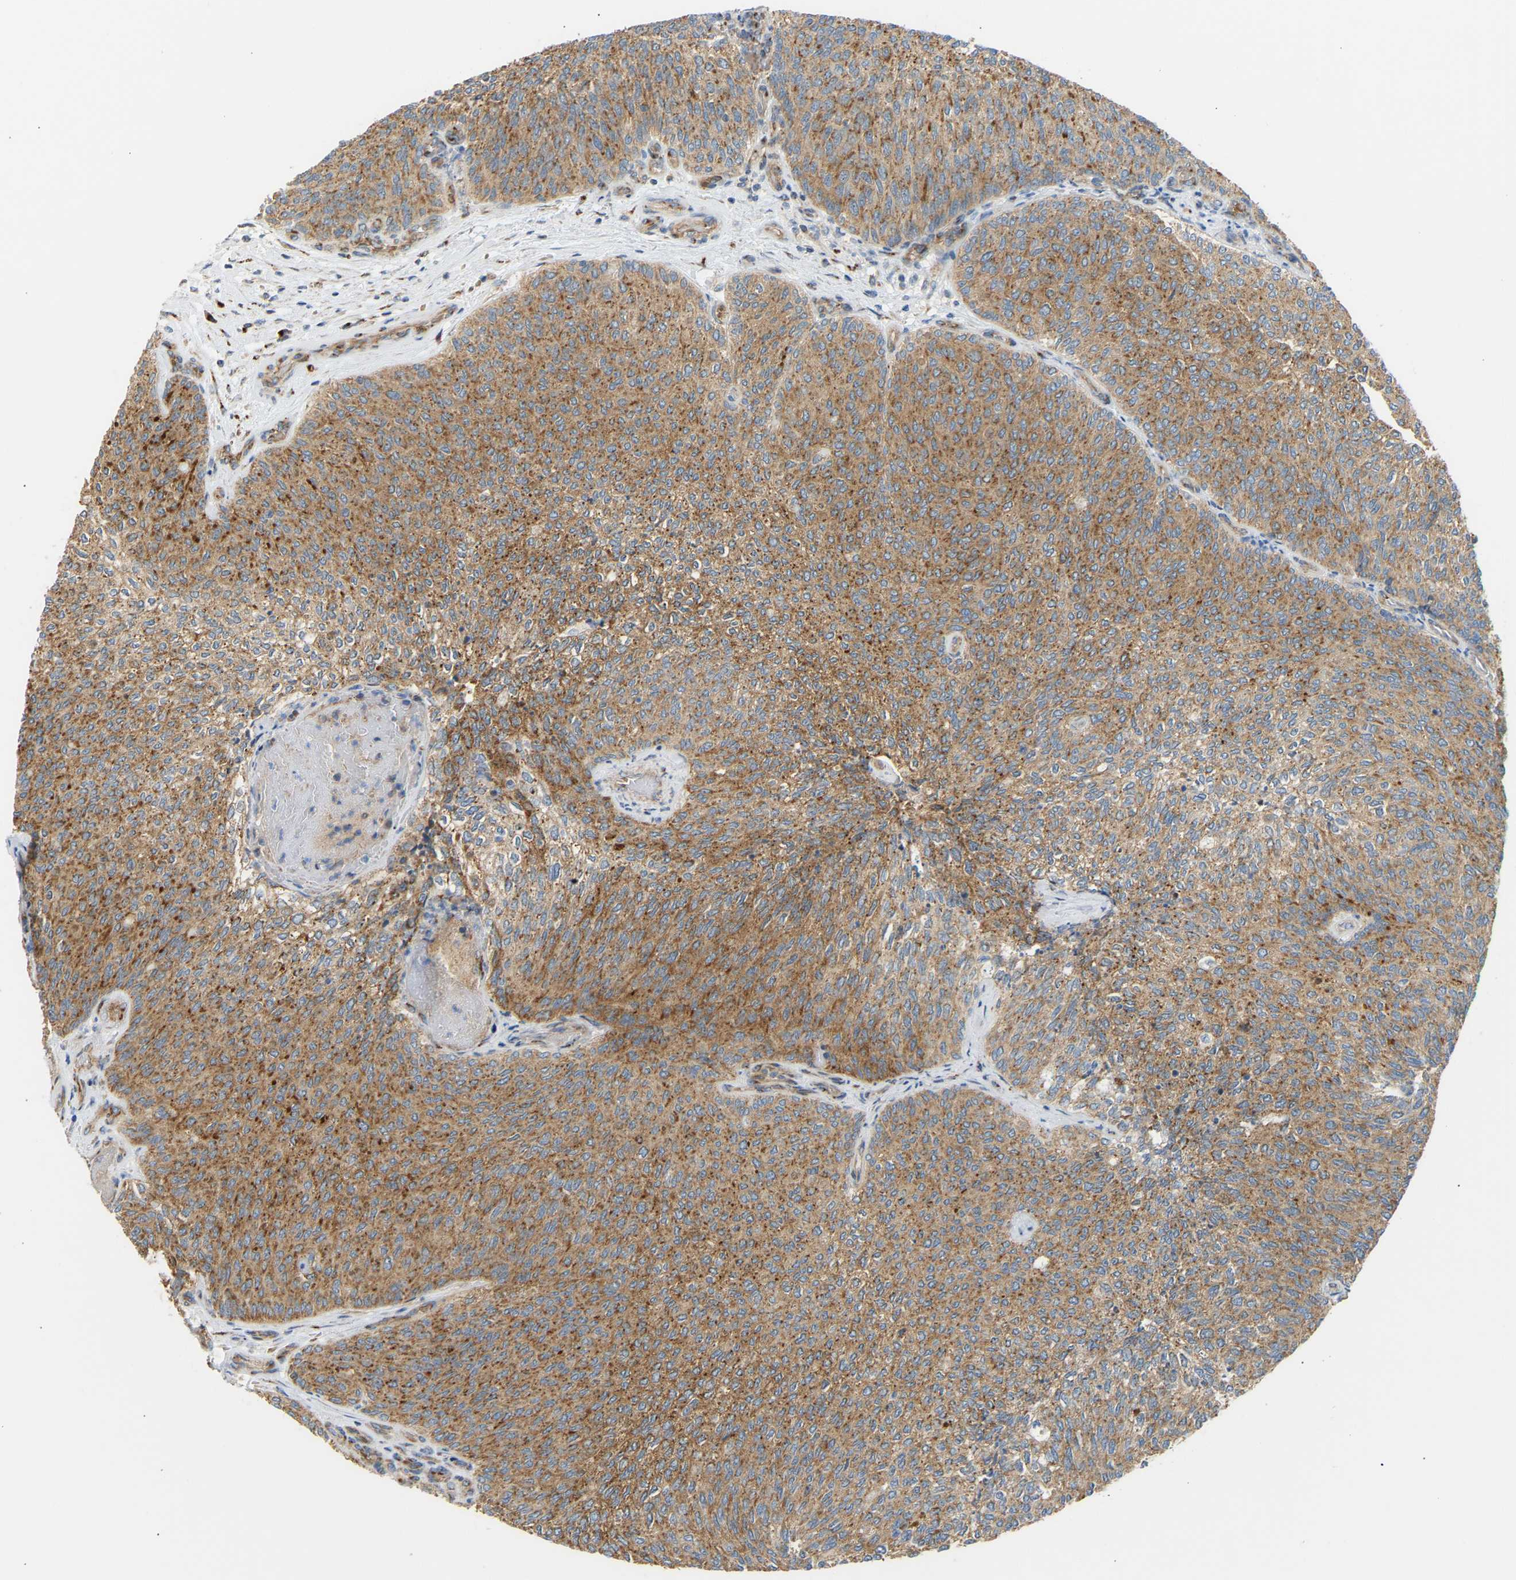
{"staining": {"intensity": "moderate", "quantity": ">75%", "location": "cytoplasmic/membranous"}, "tissue": "urothelial cancer", "cell_type": "Tumor cells", "image_type": "cancer", "snomed": [{"axis": "morphology", "description": "Urothelial carcinoma, Low grade"}, {"axis": "topography", "description": "Urinary bladder"}], "caption": "A photomicrograph of urothelial carcinoma (low-grade) stained for a protein shows moderate cytoplasmic/membranous brown staining in tumor cells.", "gene": "YIPF2", "patient": {"sex": "female", "age": 79}}